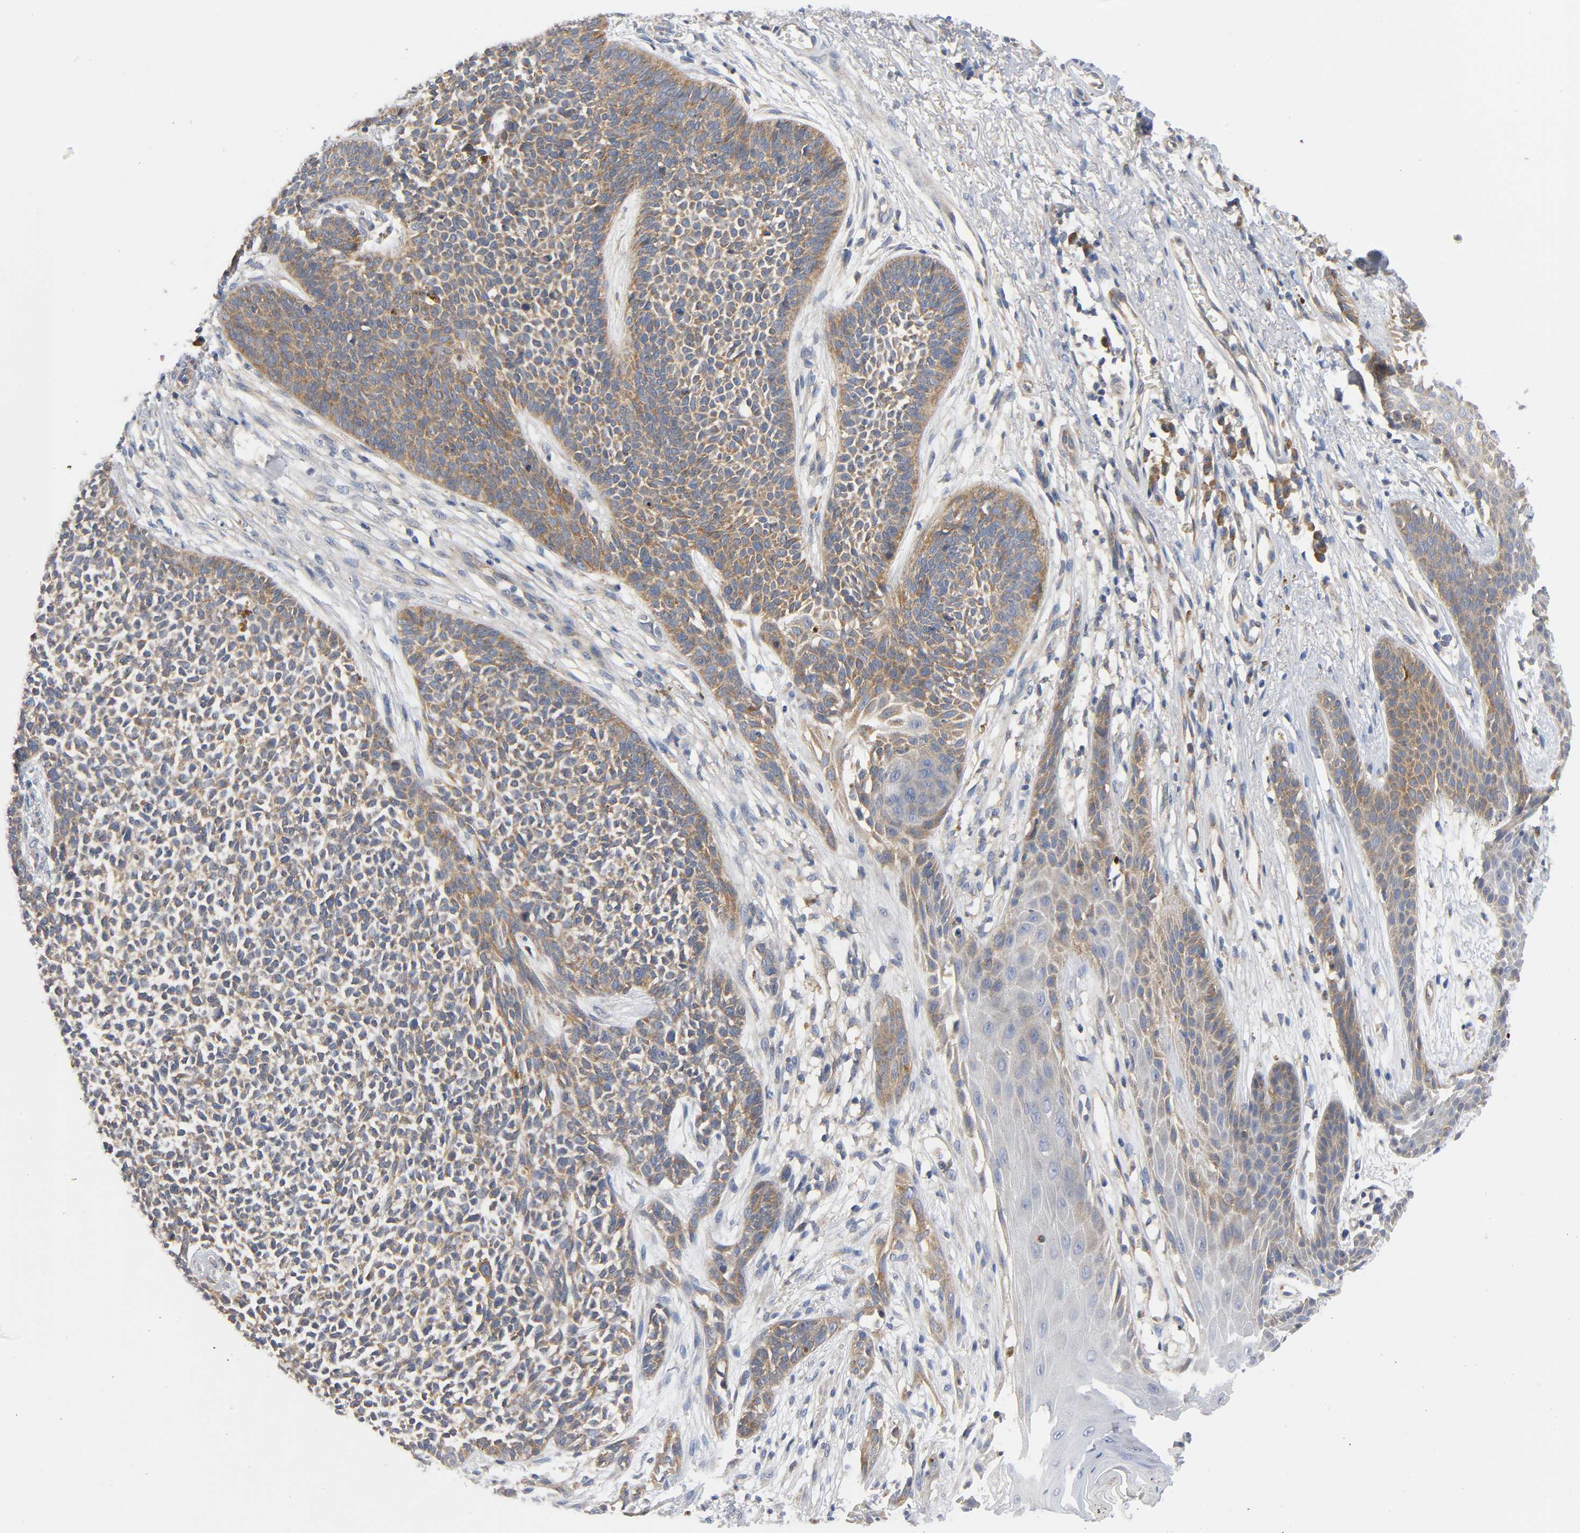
{"staining": {"intensity": "moderate", "quantity": ">75%", "location": "cytoplasmic/membranous"}, "tissue": "skin cancer", "cell_type": "Tumor cells", "image_type": "cancer", "snomed": [{"axis": "morphology", "description": "Basal cell carcinoma"}, {"axis": "topography", "description": "Skin"}], "caption": "IHC staining of basal cell carcinoma (skin), which exhibits medium levels of moderate cytoplasmic/membranous positivity in about >75% of tumor cells indicating moderate cytoplasmic/membranous protein staining. The staining was performed using DAB (3,3'-diaminobenzidine) (brown) for protein detection and nuclei were counterstained in hematoxylin (blue).", "gene": "HDAC6", "patient": {"sex": "female", "age": 84}}